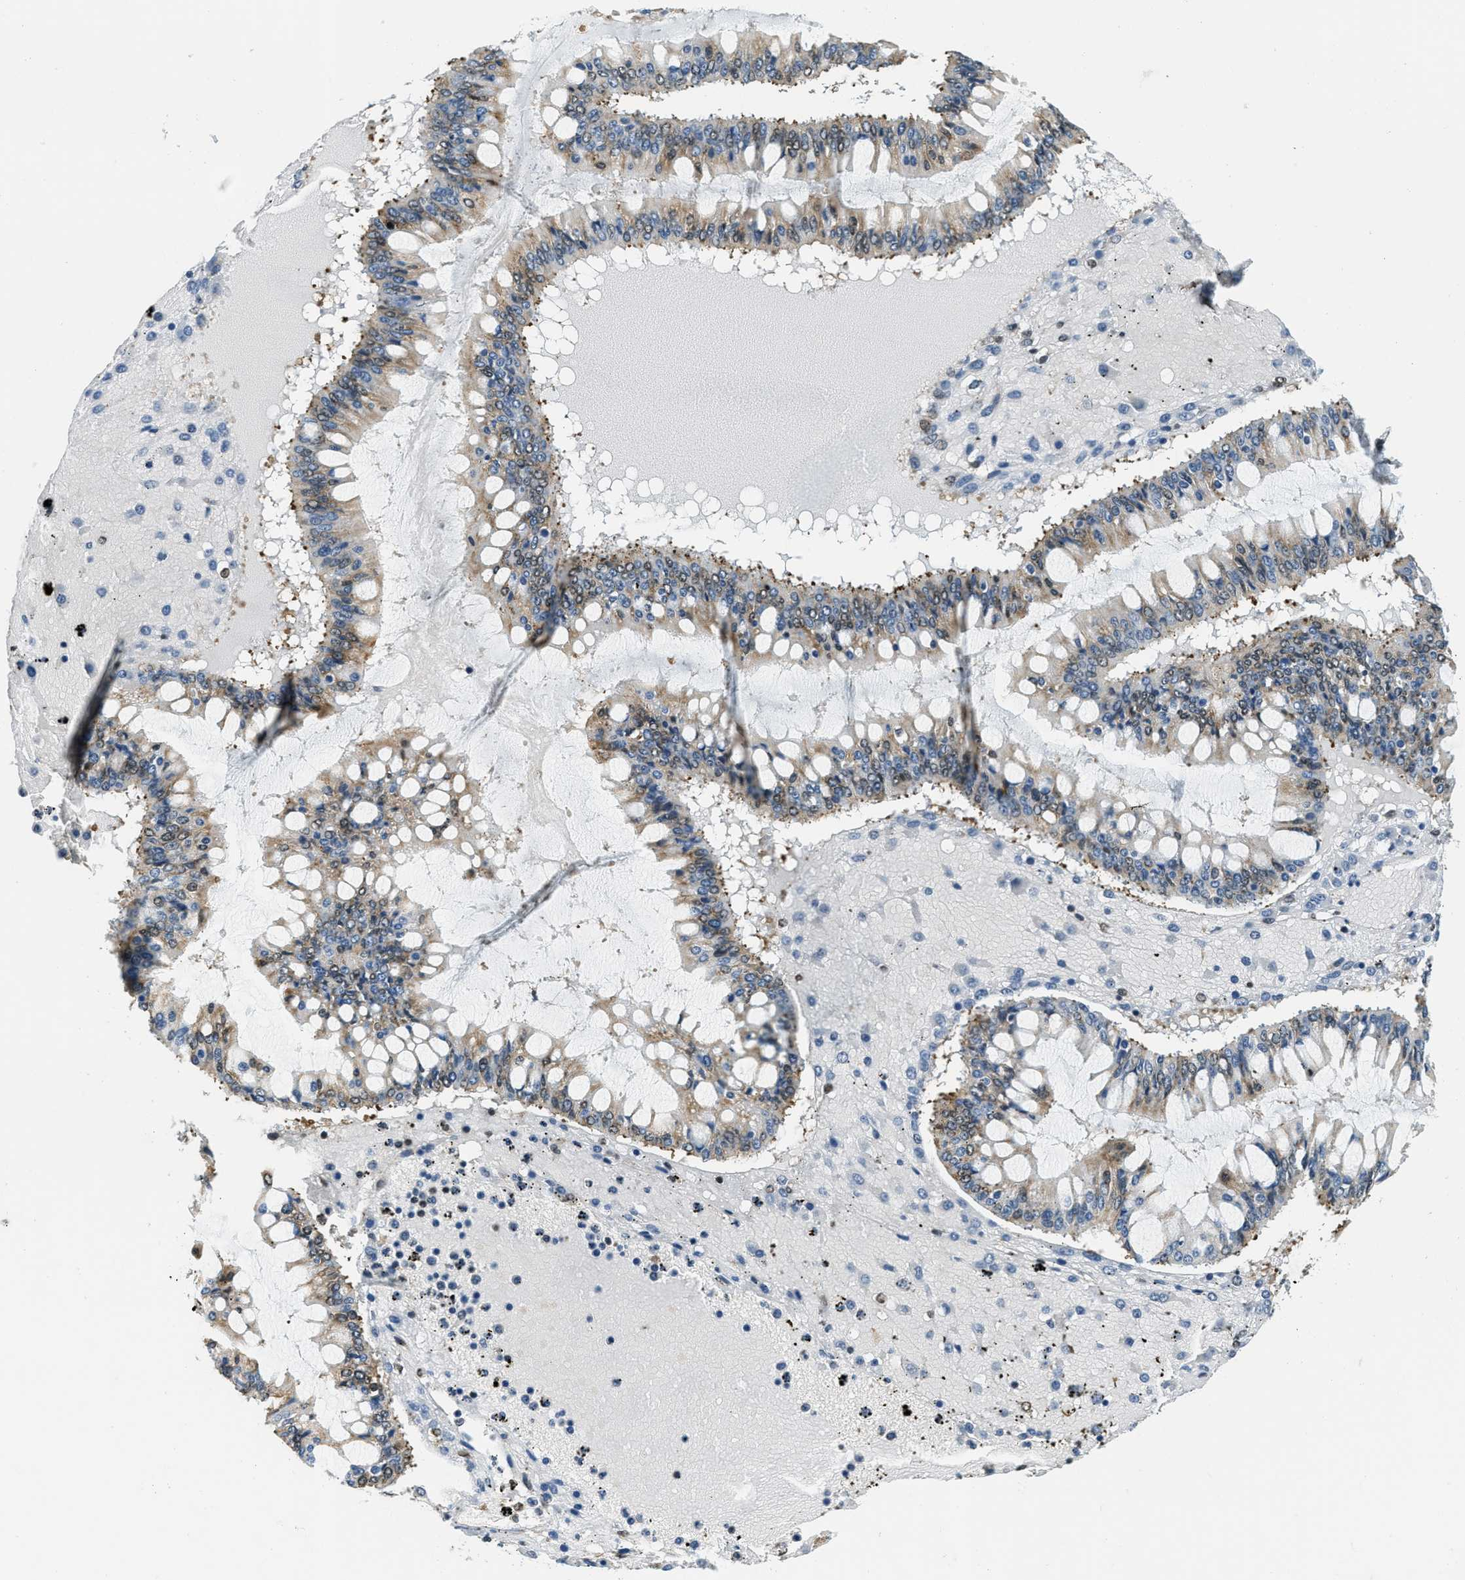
{"staining": {"intensity": "weak", "quantity": ">75%", "location": "cytoplasmic/membranous"}, "tissue": "ovarian cancer", "cell_type": "Tumor cells", "image_type": "cancer", "snomed": [{"axis": "morphology", "description": "Cystadenocarcinoma, mucinous, NOS"}, {"axis": "topography", "description": "Ovary"}], "caption": "Immunohistochemistry (IHC) of human mucinous cystadenocarcinoma (ovarian) reveals low levels of weak cytoplasmic/membranous staining in approximately >75% of tumor cells. (IHC, brightfield microscopy, high magnification).", "gene": "RAB11FIP1", "patient": {"sex": "female", "age": 73}}